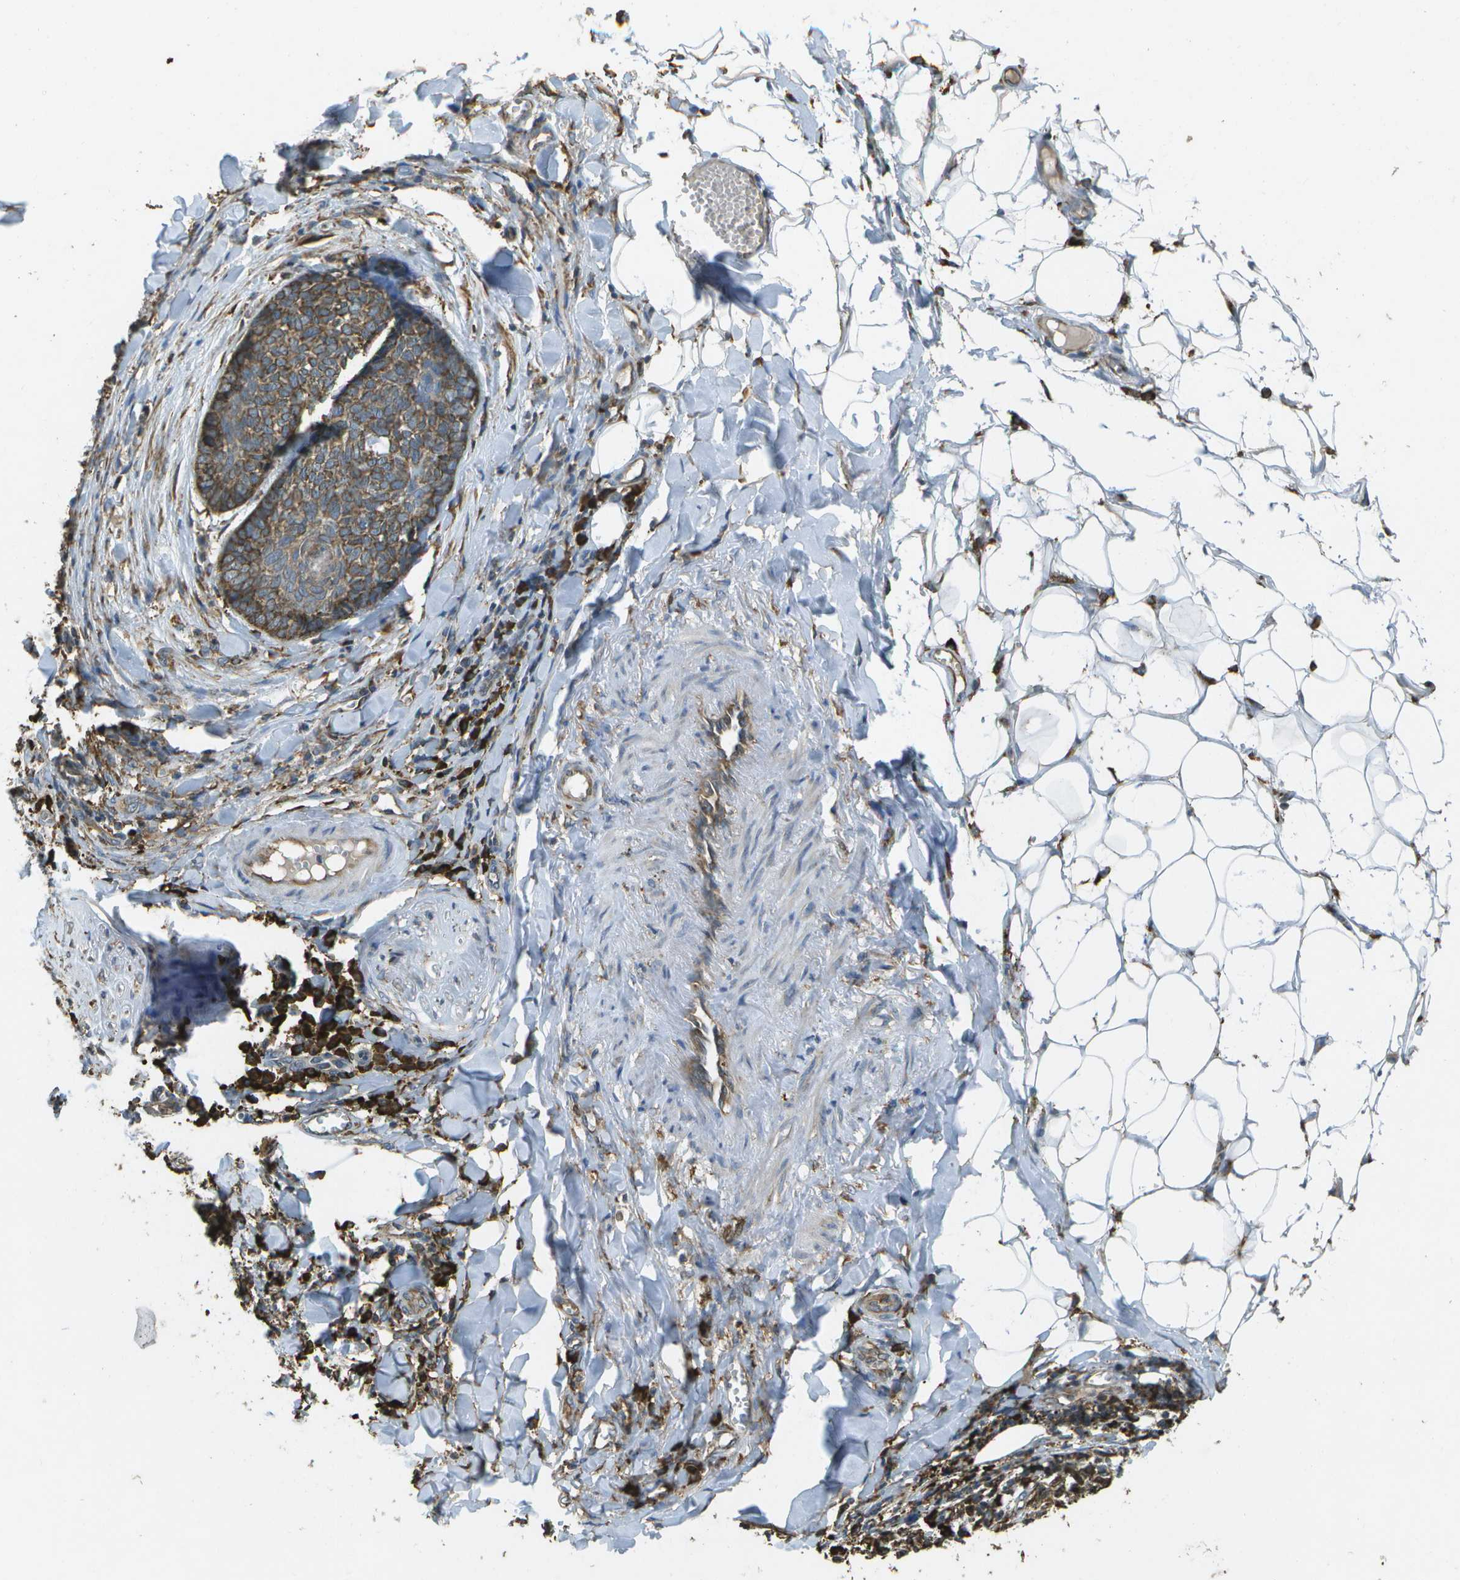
{"staining": {"intensity": "moderate", "quantity": ">75%", "location": "cytoplasmic/membranous"}, "tissue": "skin cancer", "cell_type": "Tumor cells", "image_type": "cancer", "snomed": [{"axis": "morphology", "description": "Basal cell carcinoma"}, {"axis": "topography", "description": "Skin"}], "caption": "Skin cancer (basal cell carcinoma) stained for a protein (brown) shows moderate cytoplasmic/membranous positive positivity in approximately >75% of tumor cells.", "gene": "PDIA4", "patient": {"sex": "male", "age": 84}}